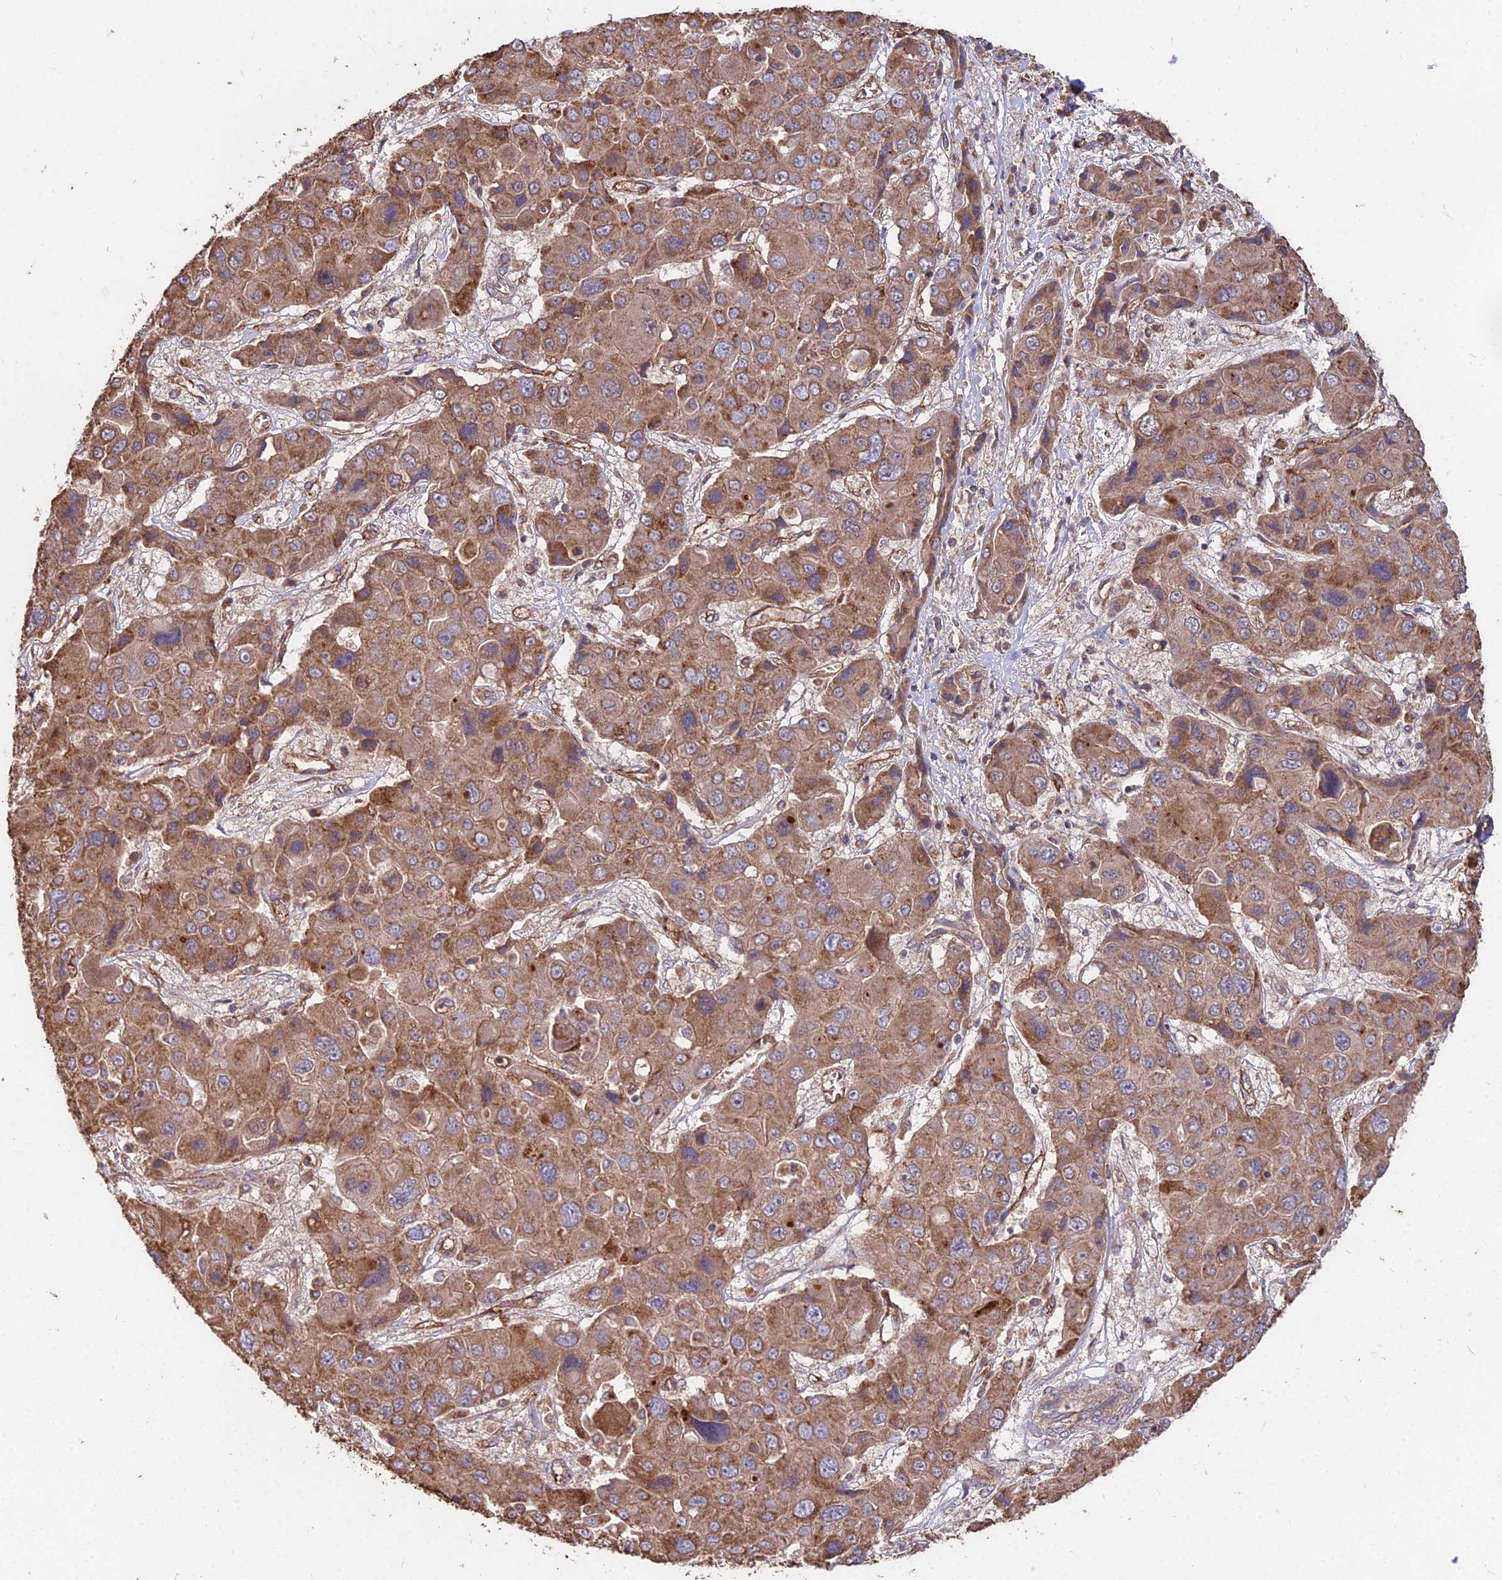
{"staining": {"intensity": "moderate", "quantity": ">75%", "location": "cytoplasmic/membranous"}, "tissue": "liver cancer", "cell_type": "Tumor cells", "image_type": "cancer", "snomed": [{"axis": "morphology", "description": "Cholangiocarcinoma"}, {"axis": "topography", "description": "Liver"}], "caption": "Liver cancer (cholangiocarcinoma) stained with IHC reveals moderate cytoplasmic/membranous expression in approximately >75% of tumor cells. The protein of interest is shown in brown color, while the nuclei are stained blue.", "gene": "CEMIP2", "patient": {"sex": "male", "age": 67}}